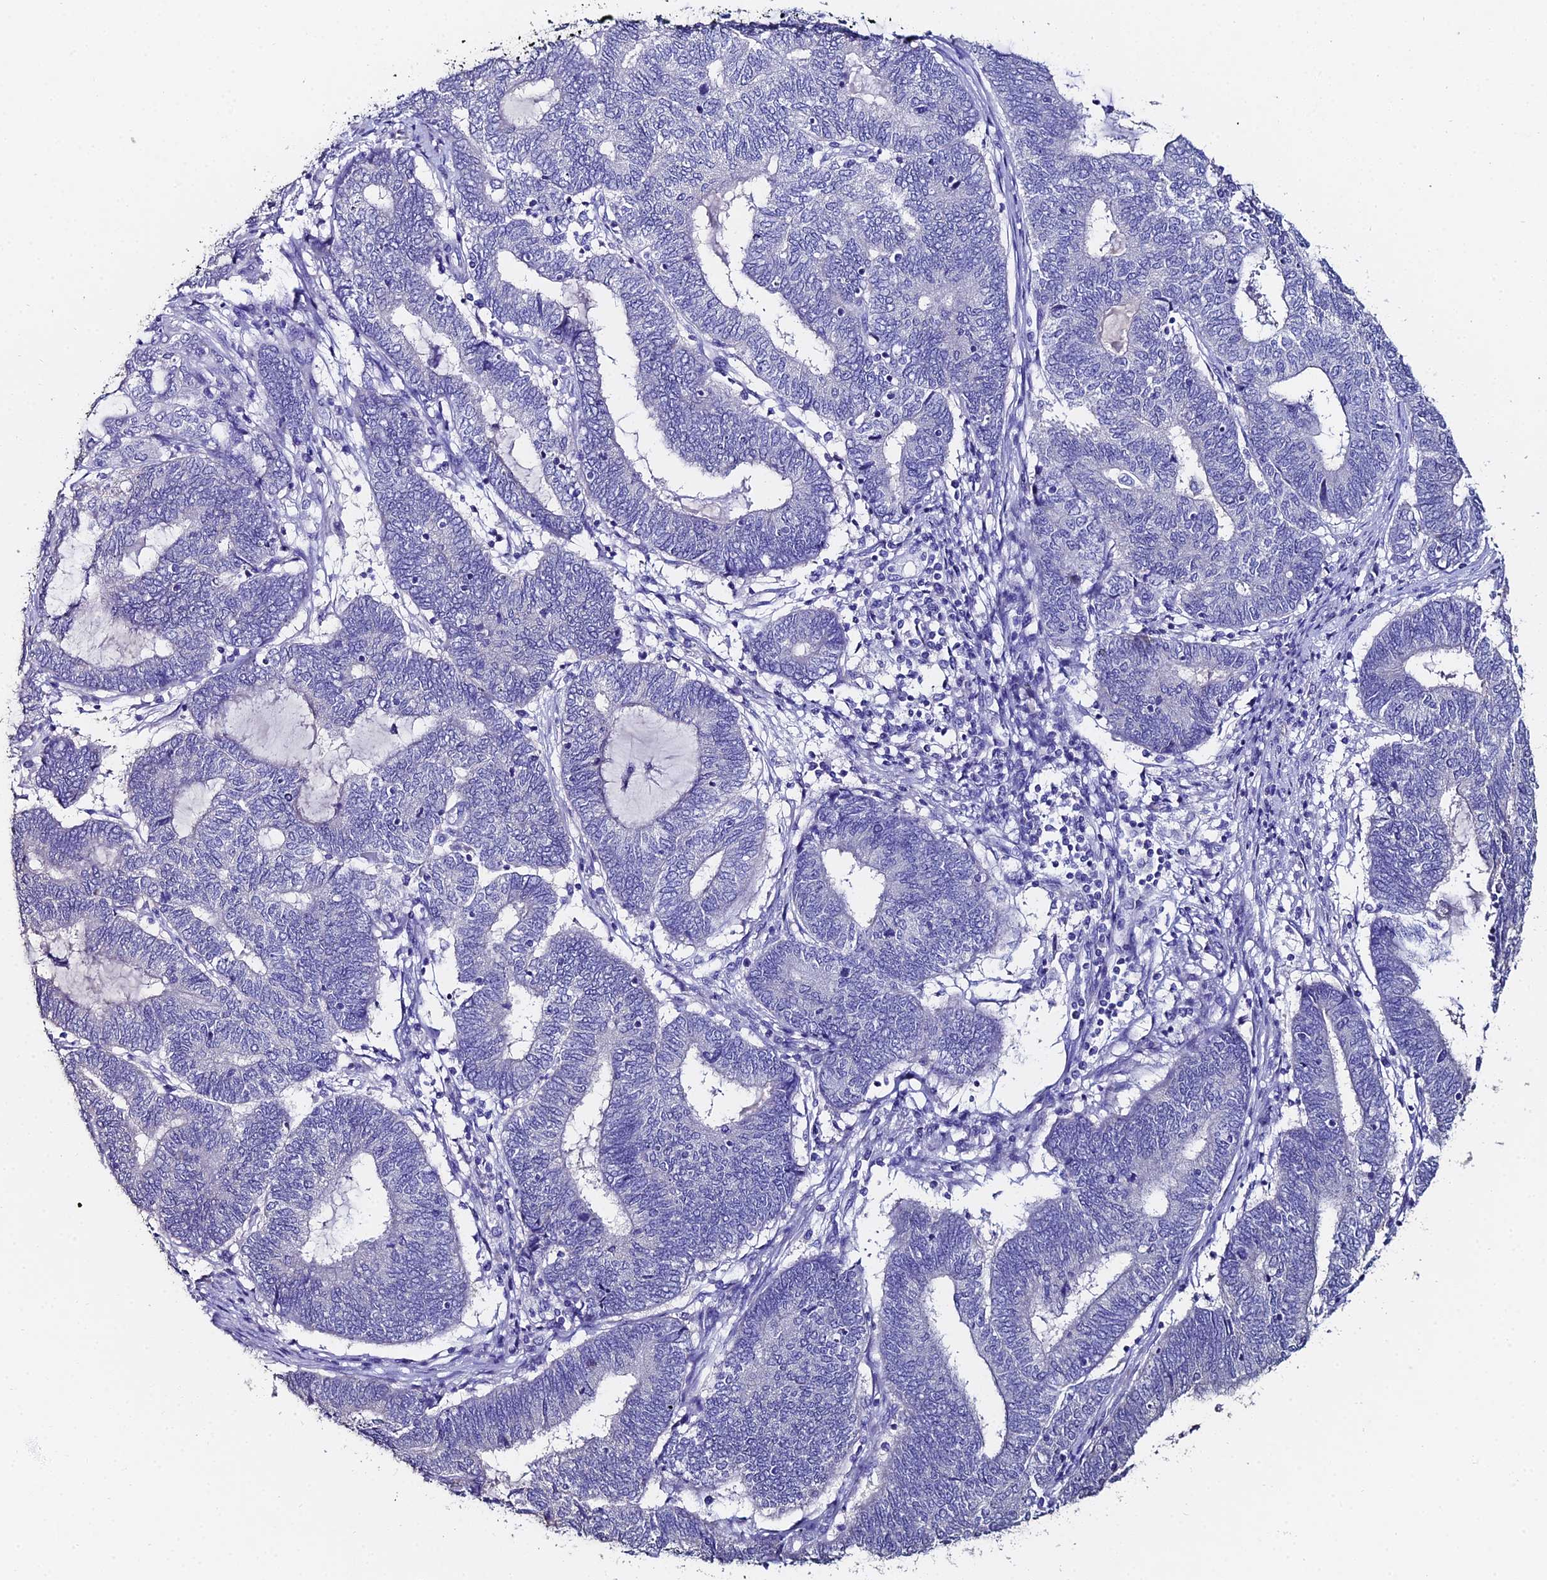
{"staining": {"intensity": "negative", "quantity": "none", "location": "none"}, "tissue": "endometrial cancer", "cell_type": "Tumor cells", "image_type": "cancer", "snomed": [{"axis": "morphology", "description": "Adenocarcinoma, NOS"}, {"axis": "topography", "description": "Uterus"}, {"axis": "topography", "description": "Endometrium"}], "caption": "There is no significant staining in tumor cells of endometrial adenocarcinoma.", "gene": "ESRRG", "patient": {"sex": "female", "age": 70}}